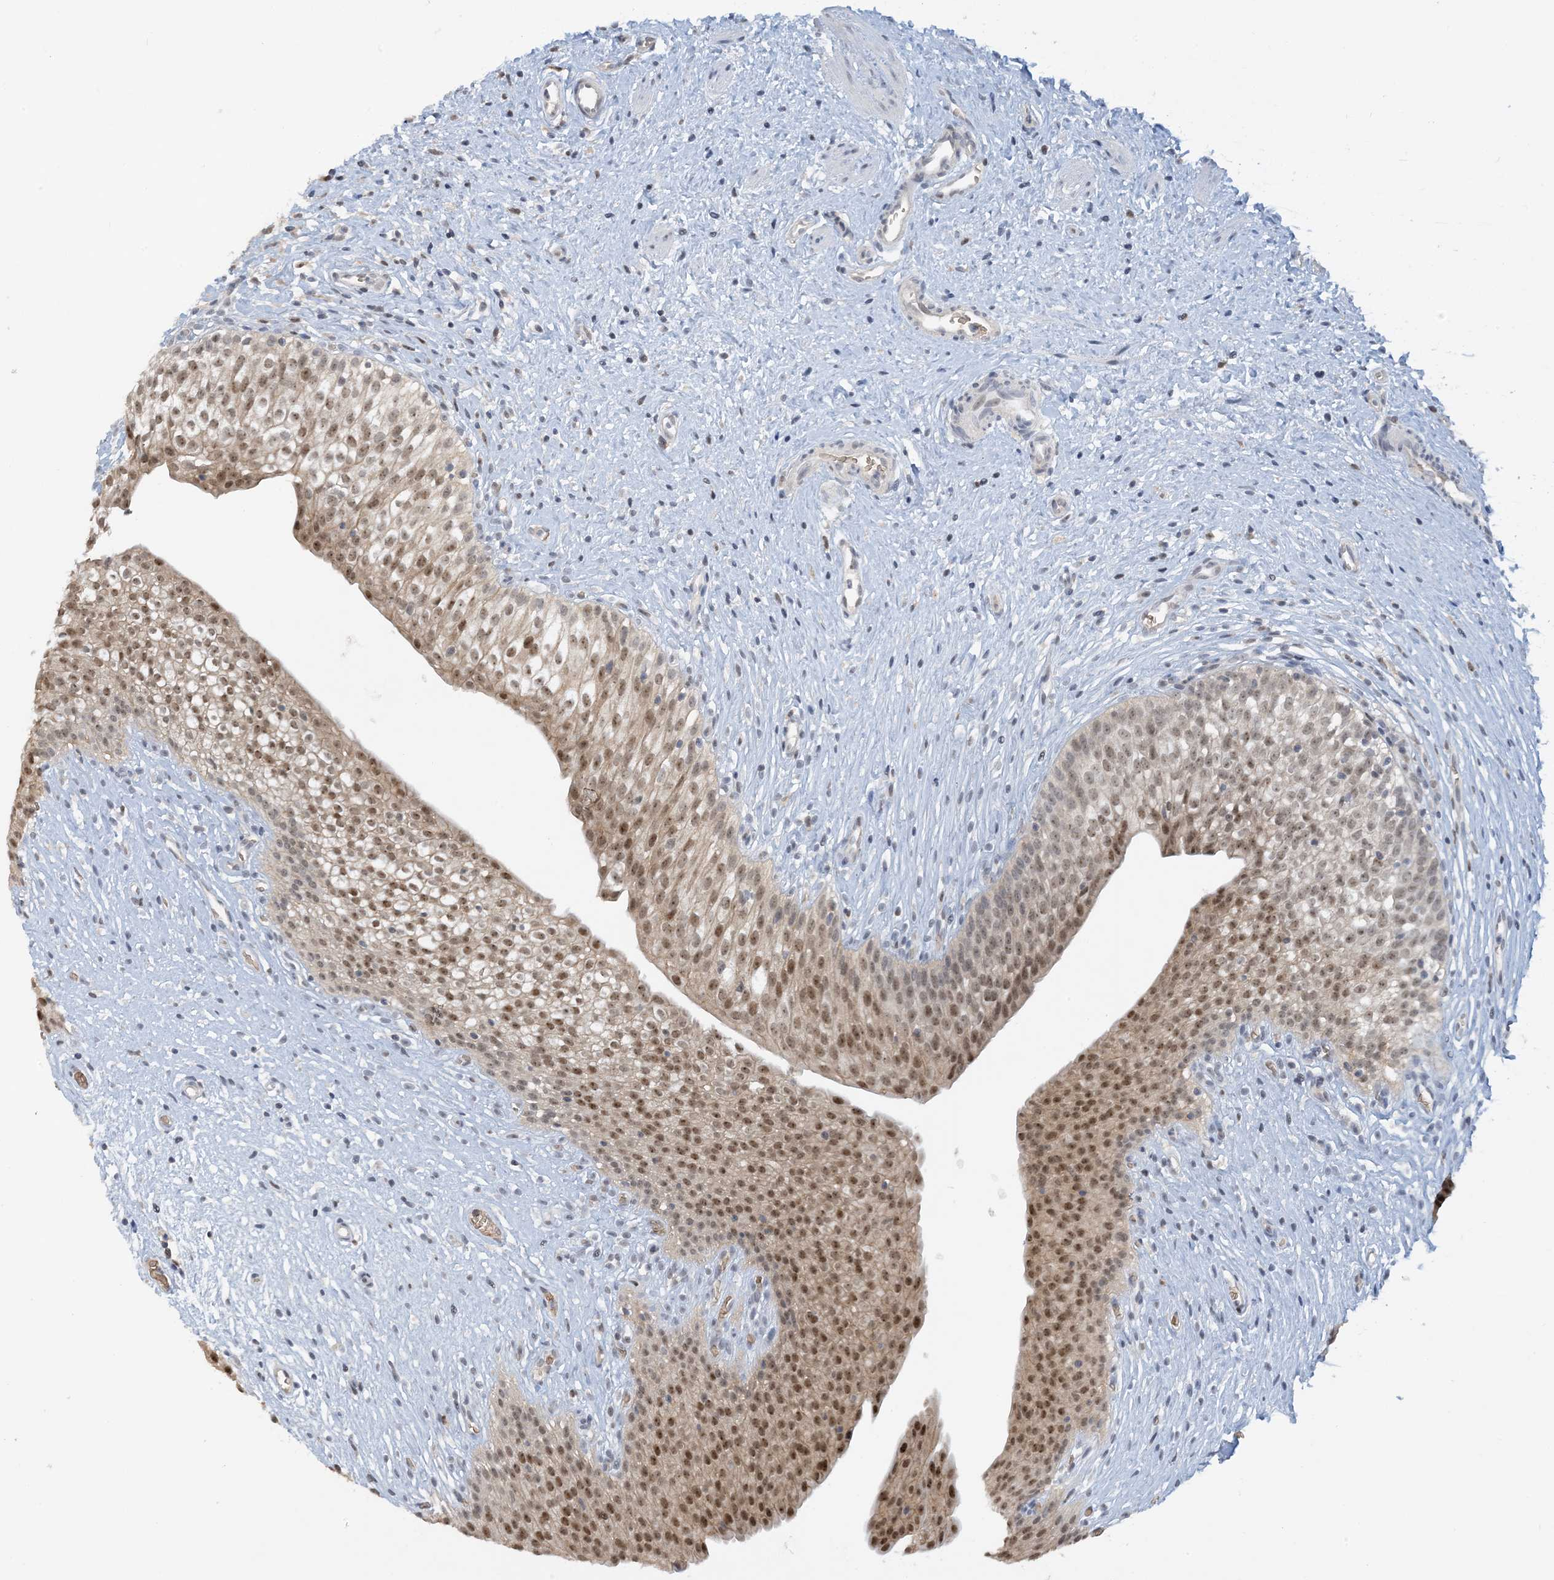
{"staining": {"intensity": "moderate", "quantity": ">75%", "location": "nuclear"}, "tissue": "urinary bladder", "cell_type": "Urothelial cells", "image_type": "normal", "snomed": [{"axis": "morphology", "description": "Normal tissue, NOS"}, {"axis": "topography", "description": "Urinary bladder"}], "caption": "Brown immunohistochemical staining in unremarkable human urinary bladder displays moderate nuclear staining in about >75% of urothelial cells.", "gene": "UBE2E1", "patient": {"sex": "male", "age": 1}}